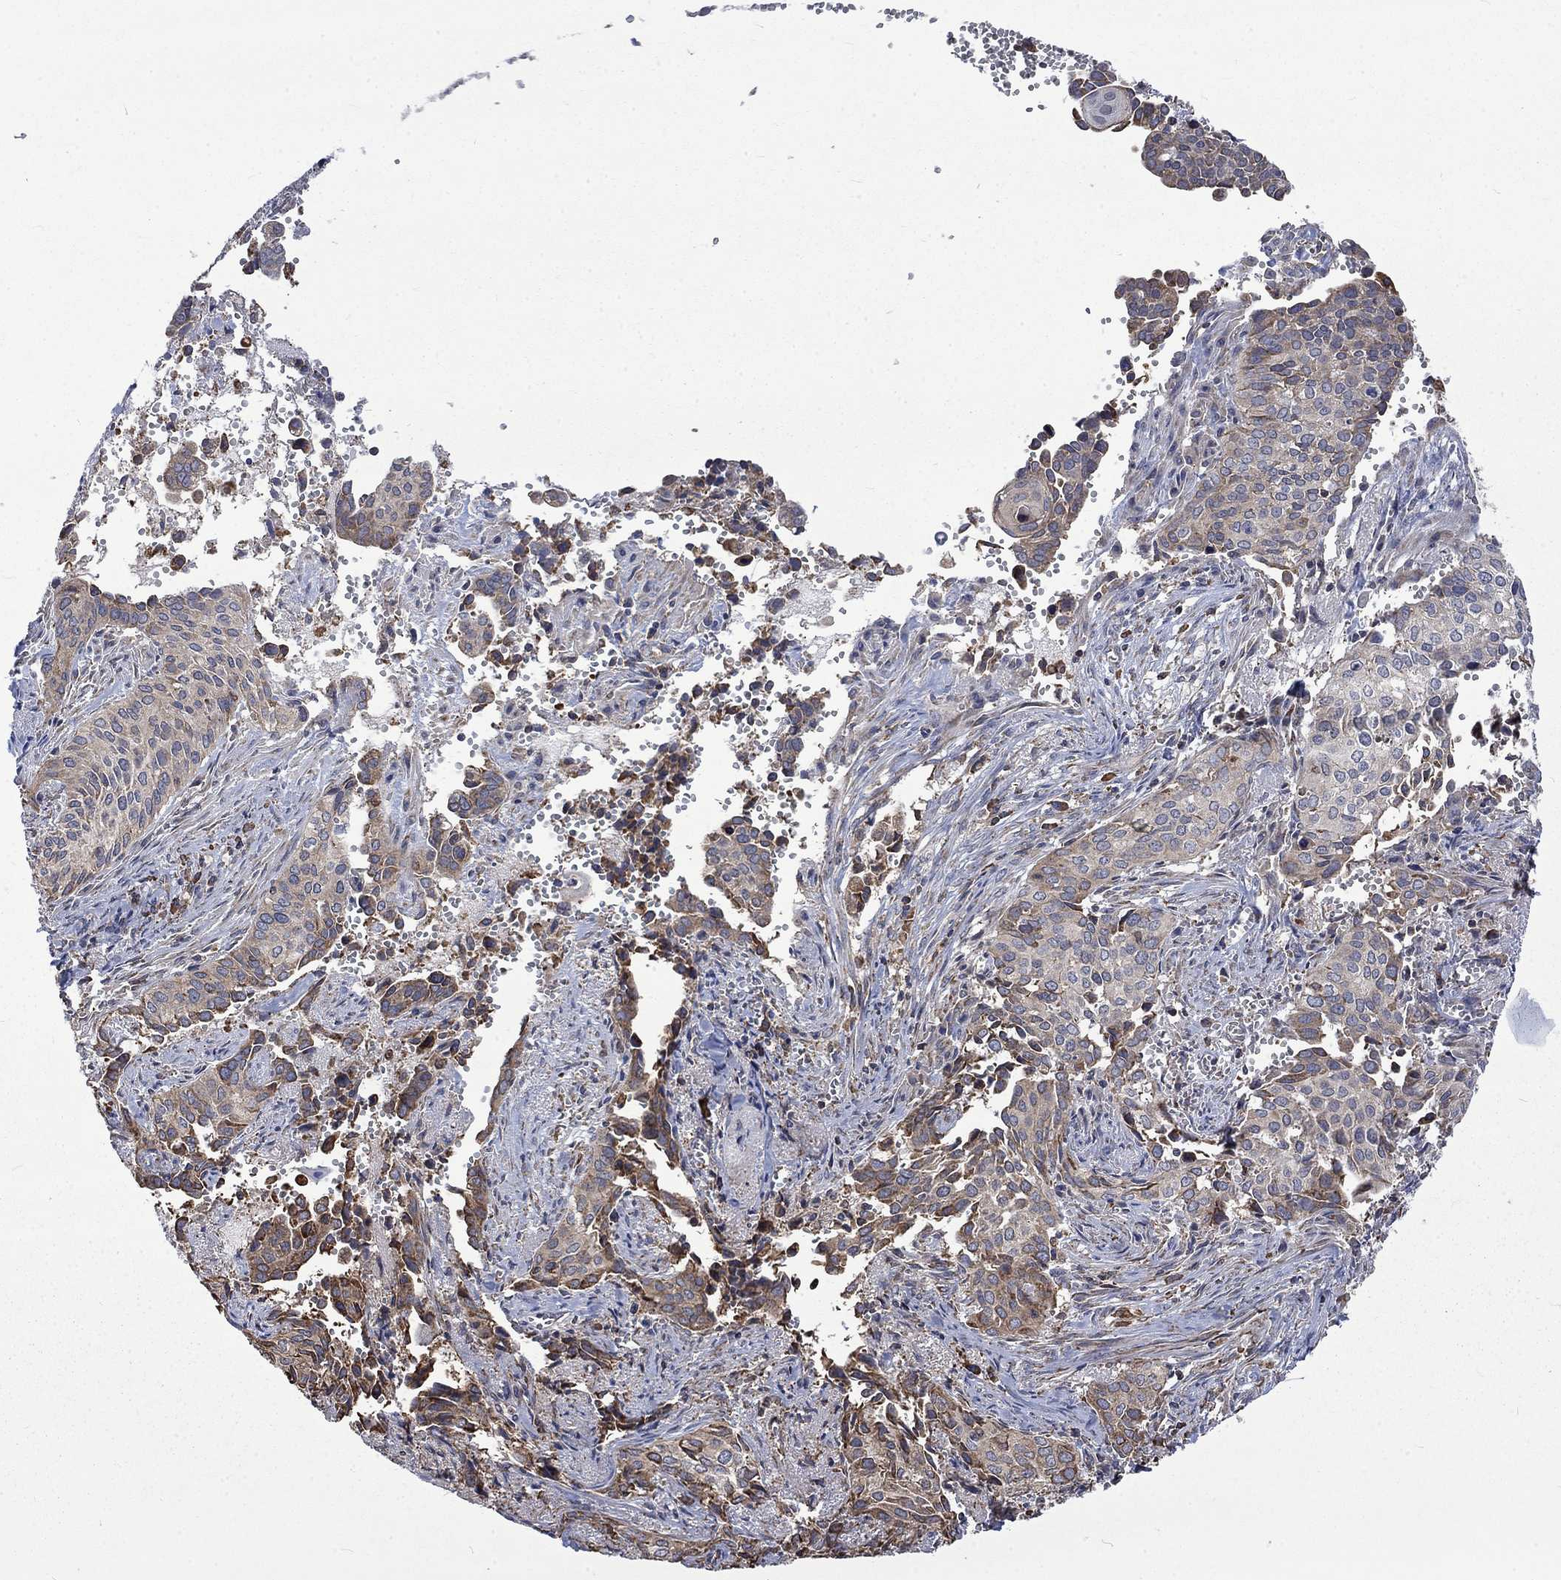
{"staining": {"intensity": "weak", "quantity": "<25%", "location": "cytoplasmic/membranous"}, "tissue": "cervical cancer", "cell_type": "Tumor cells", "image_type": "cancer", "snomed": [{"axis": "morphology", "description": "Squamous cell carcinoma, NOS"}, {"axis": "topography", "description": "Cervix"}], "caption": "Immunohistochemistry micrograph of cervical squamous cell carcinoma stained for a protein (brown), which demonstrates no expression in tumor cells. (Brightfield microscopy of DAB immunohistochemistry (IHC) at high magnification).", "gene": "ESRRA", "patient": {"sex": "female", "age": 29}}